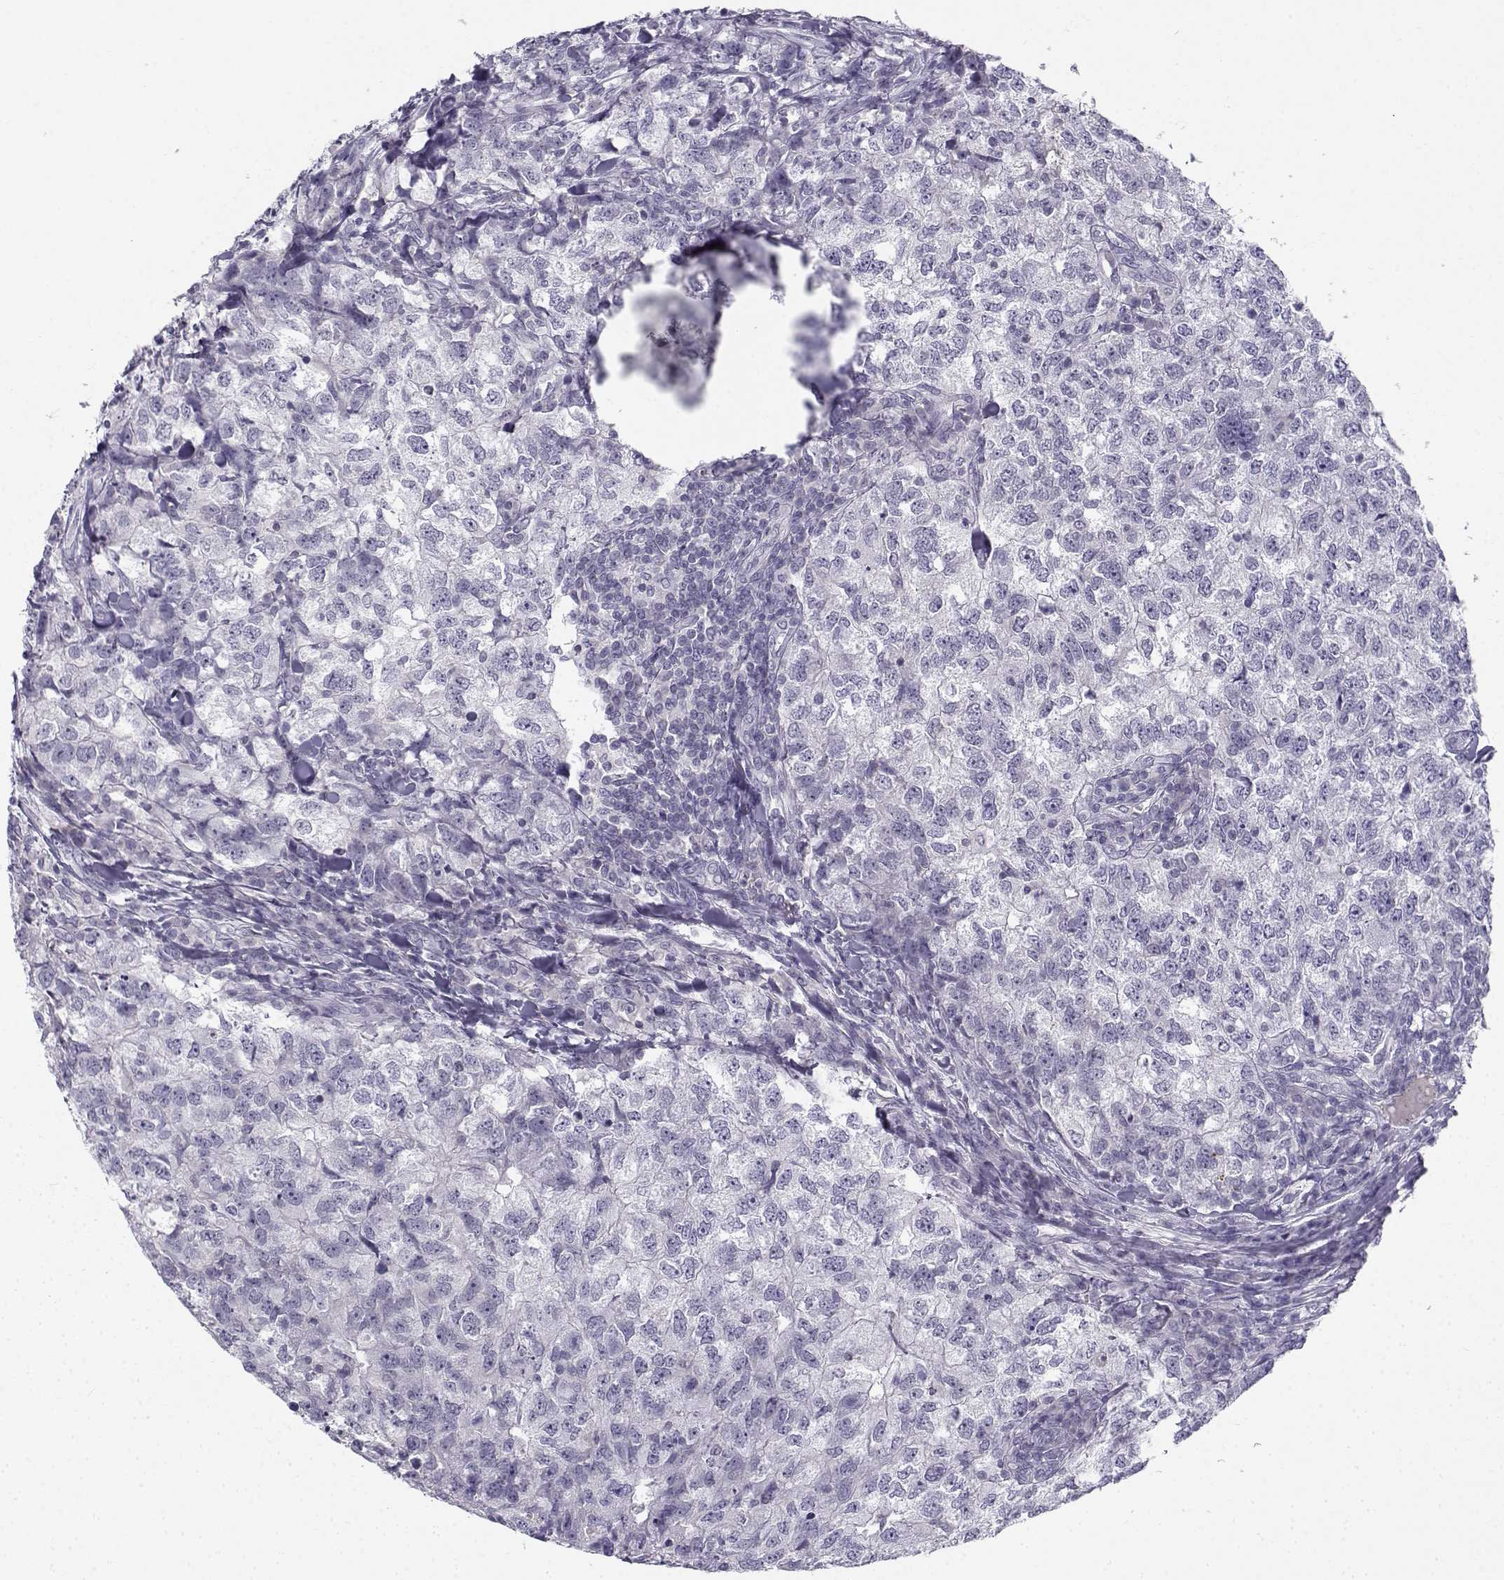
{"staining": {"intensity": "negative", "quantity": "none", "location": "none"}, "tissue": "breast cancer", "cell_type": "Tumor cells", "image_type": "cancer", "snomed": [{"axis": "morphology", "description": "Duct carcinoma"}, {"axis": "topography", "description": "Breast"}], "caption": "Immunohistochemistry photomicrograph of human breast cancer (infiltrating ductal carcinoma) stained for a protein (brown), which reveals no positivity in tumor cells.", "gene": "FAM166A", "patient": {"sex": "female", "age": 30}}